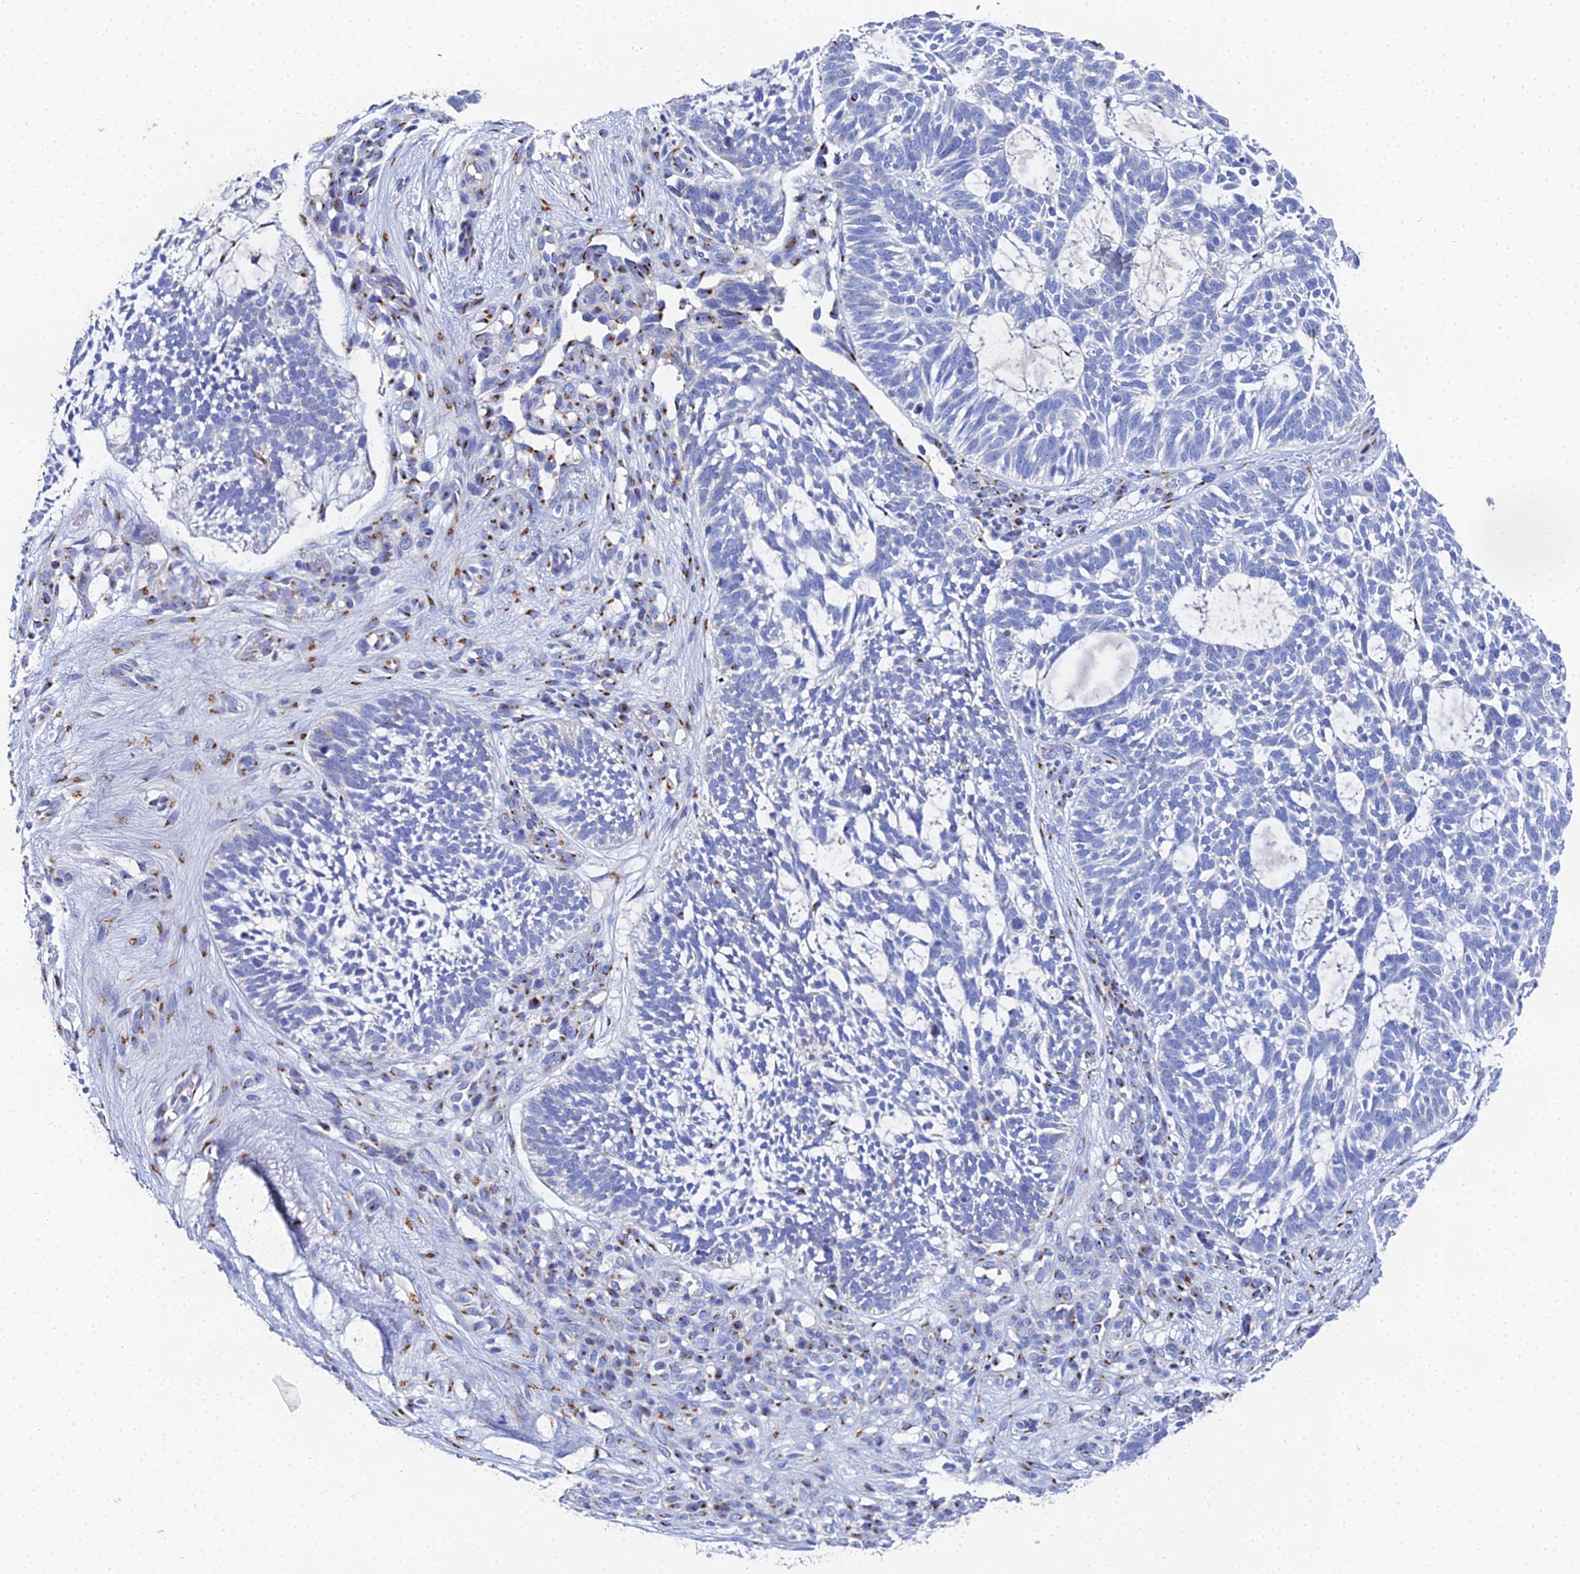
{"staining": {"intensity": "negative", "quantity": "none", "location": "none"}, "tissue": "skin cancer", "cell_type": "Tumor cells", "image_type": "cancer", "snomed": [{"axis": "morphology", "description": "Basal cell carcinoma"}, {"axis": "topography", "description": "Skin"}], "caption": "The image shows no staining of tumor cells in skin cancer (basal cell carcinoma). The staining was performed using DAB (3,3'-diaminobenzidine) to visualize the protein expression in brown, while the nuclei were stained in blue with hematoxylin (Magnification: 20x).", "gene": "ENSG00000268674", "patient": {"sex": "male", "age": 88}}